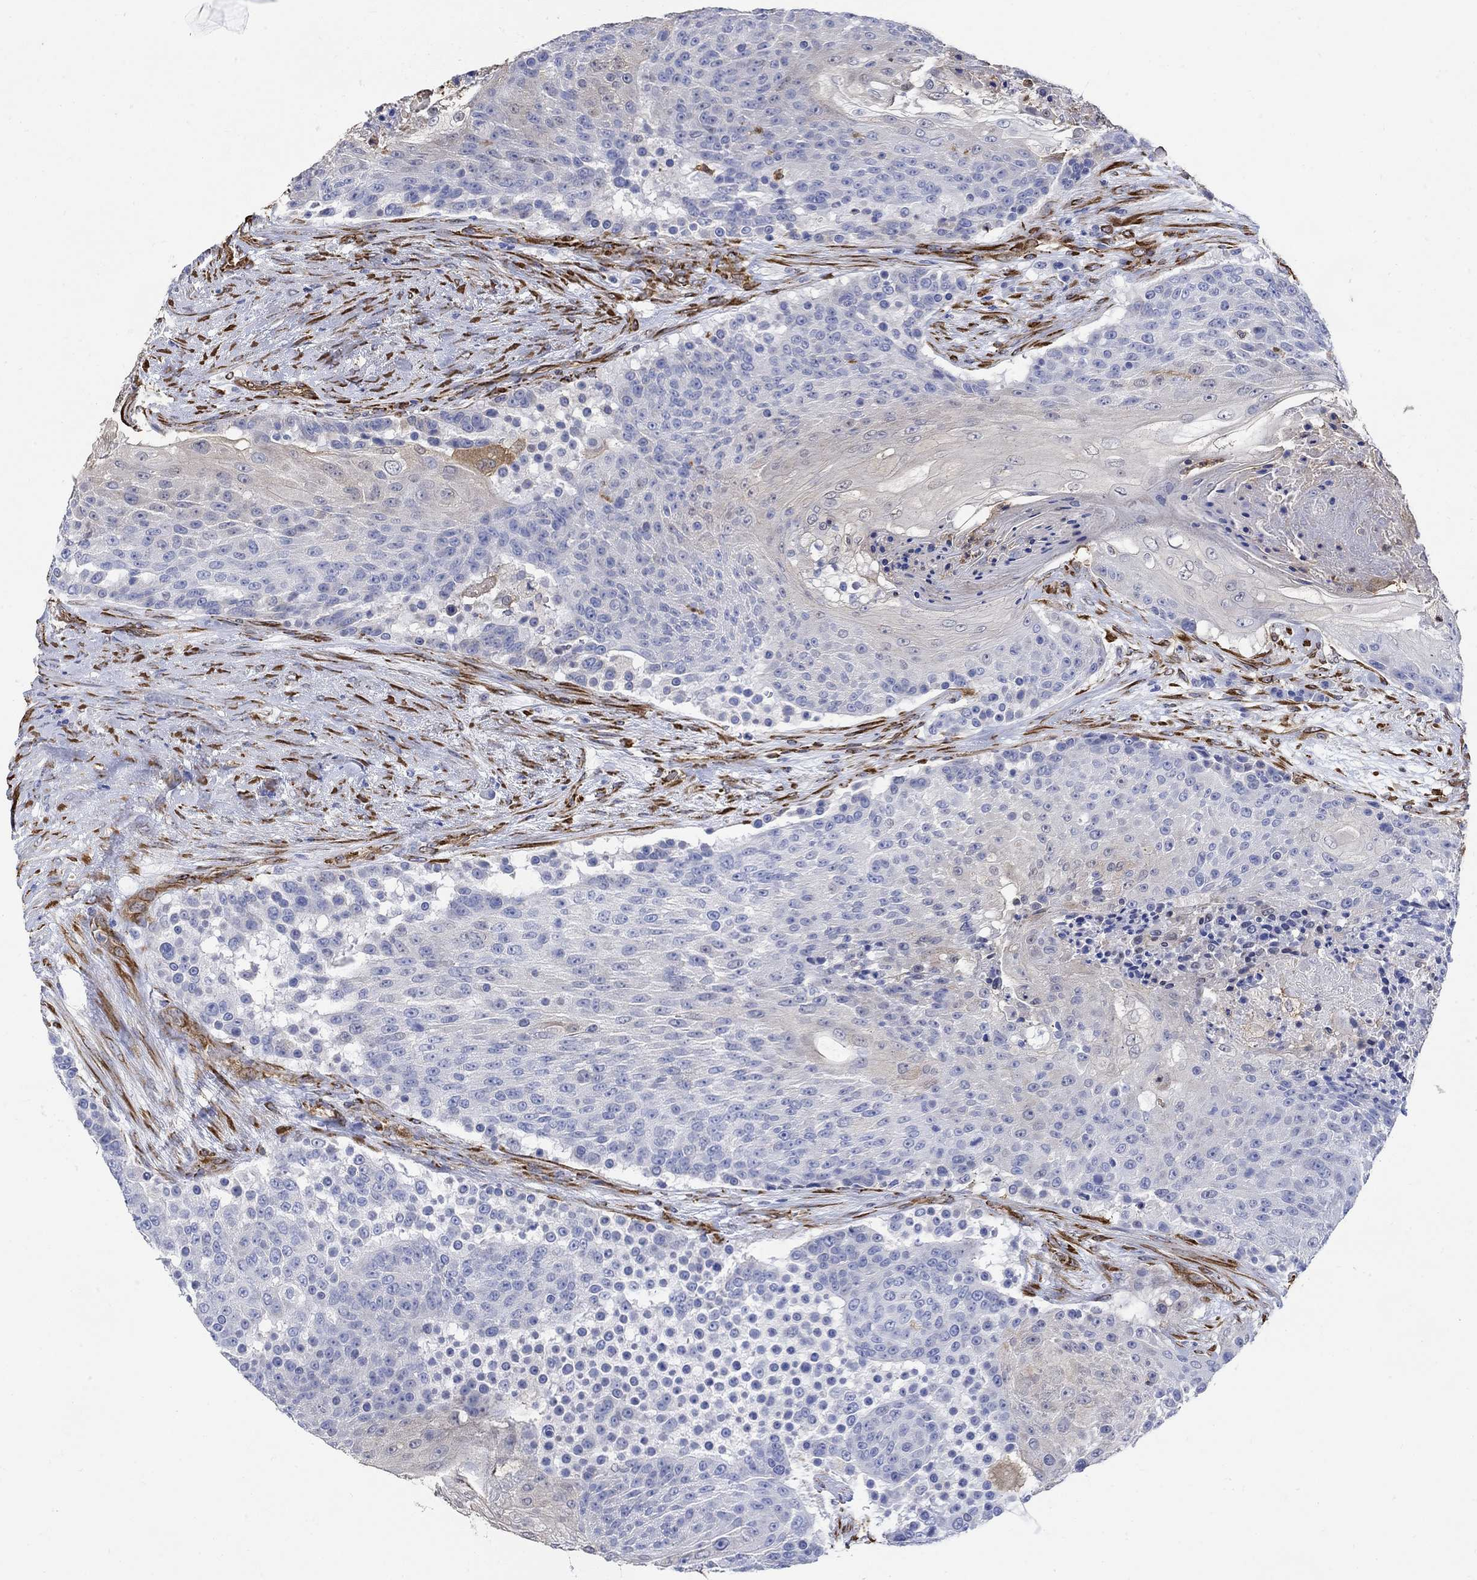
{"staining": {"intensity": "moderate", "quantity": "<25%", "location": "cytoplasmic/membranous"}, "tissue": "urothelial cancer", "cell_type": "Tumor cells", "image_type": "cancer", "snomed": [{"axis": "morphology", "description": "Urothelial carcinoma, High grade"}, {"axis": "topography", "description": "Urinary bladder"}], "caption": "Immunohistochemical staining of human urothelial cancer reveals low levels of moderate cytoplasmic/membranous protein staining in about <25% of tumor cells.", "gene": "TGM2", "patient": {"sex": "female", "age": 63}}